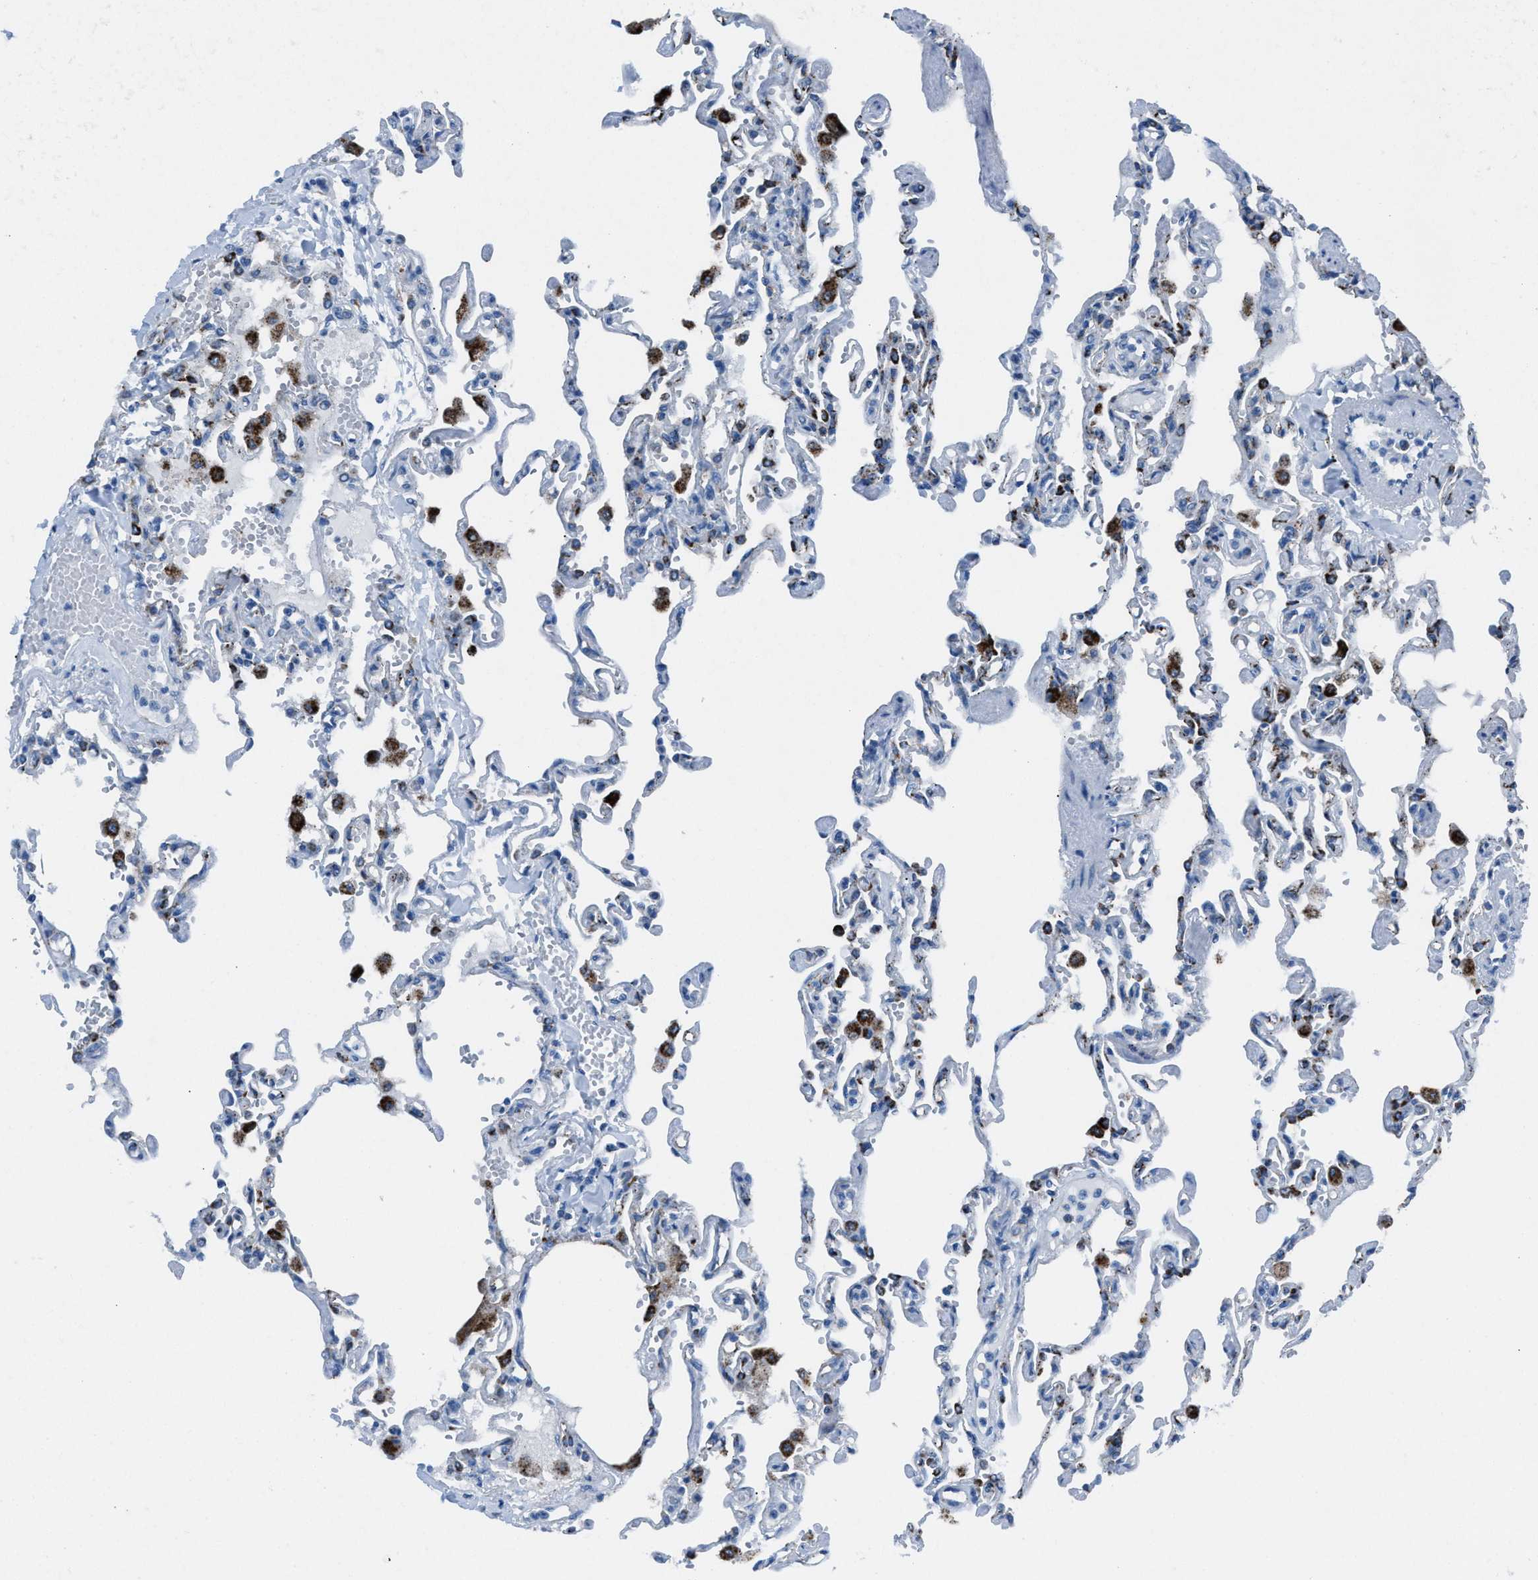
{"staining": {"intensity": "strong", "quantity": "25%-75%", "location": "cytoplasmic/membranous"}, "tissue": "lung", "cell_type": "Alveolar cells", "image_type": "normal", "snomed": [{"axis": "morphology", "description": "Normal tissue, NOS"}, {"axis": "topography", "description": "Lung"}], "caption": "Immunohistochemistry histopathology image of benign lung: human lung stained using IHC displays high levels of strong protein expression localized specifically in the cytoplasmic/membranous of alveolar cells, appearing as a cytoplasmic/membranous brown color.", "gene": "CD1B", "patient": {"sex": "male", "age": 21}}